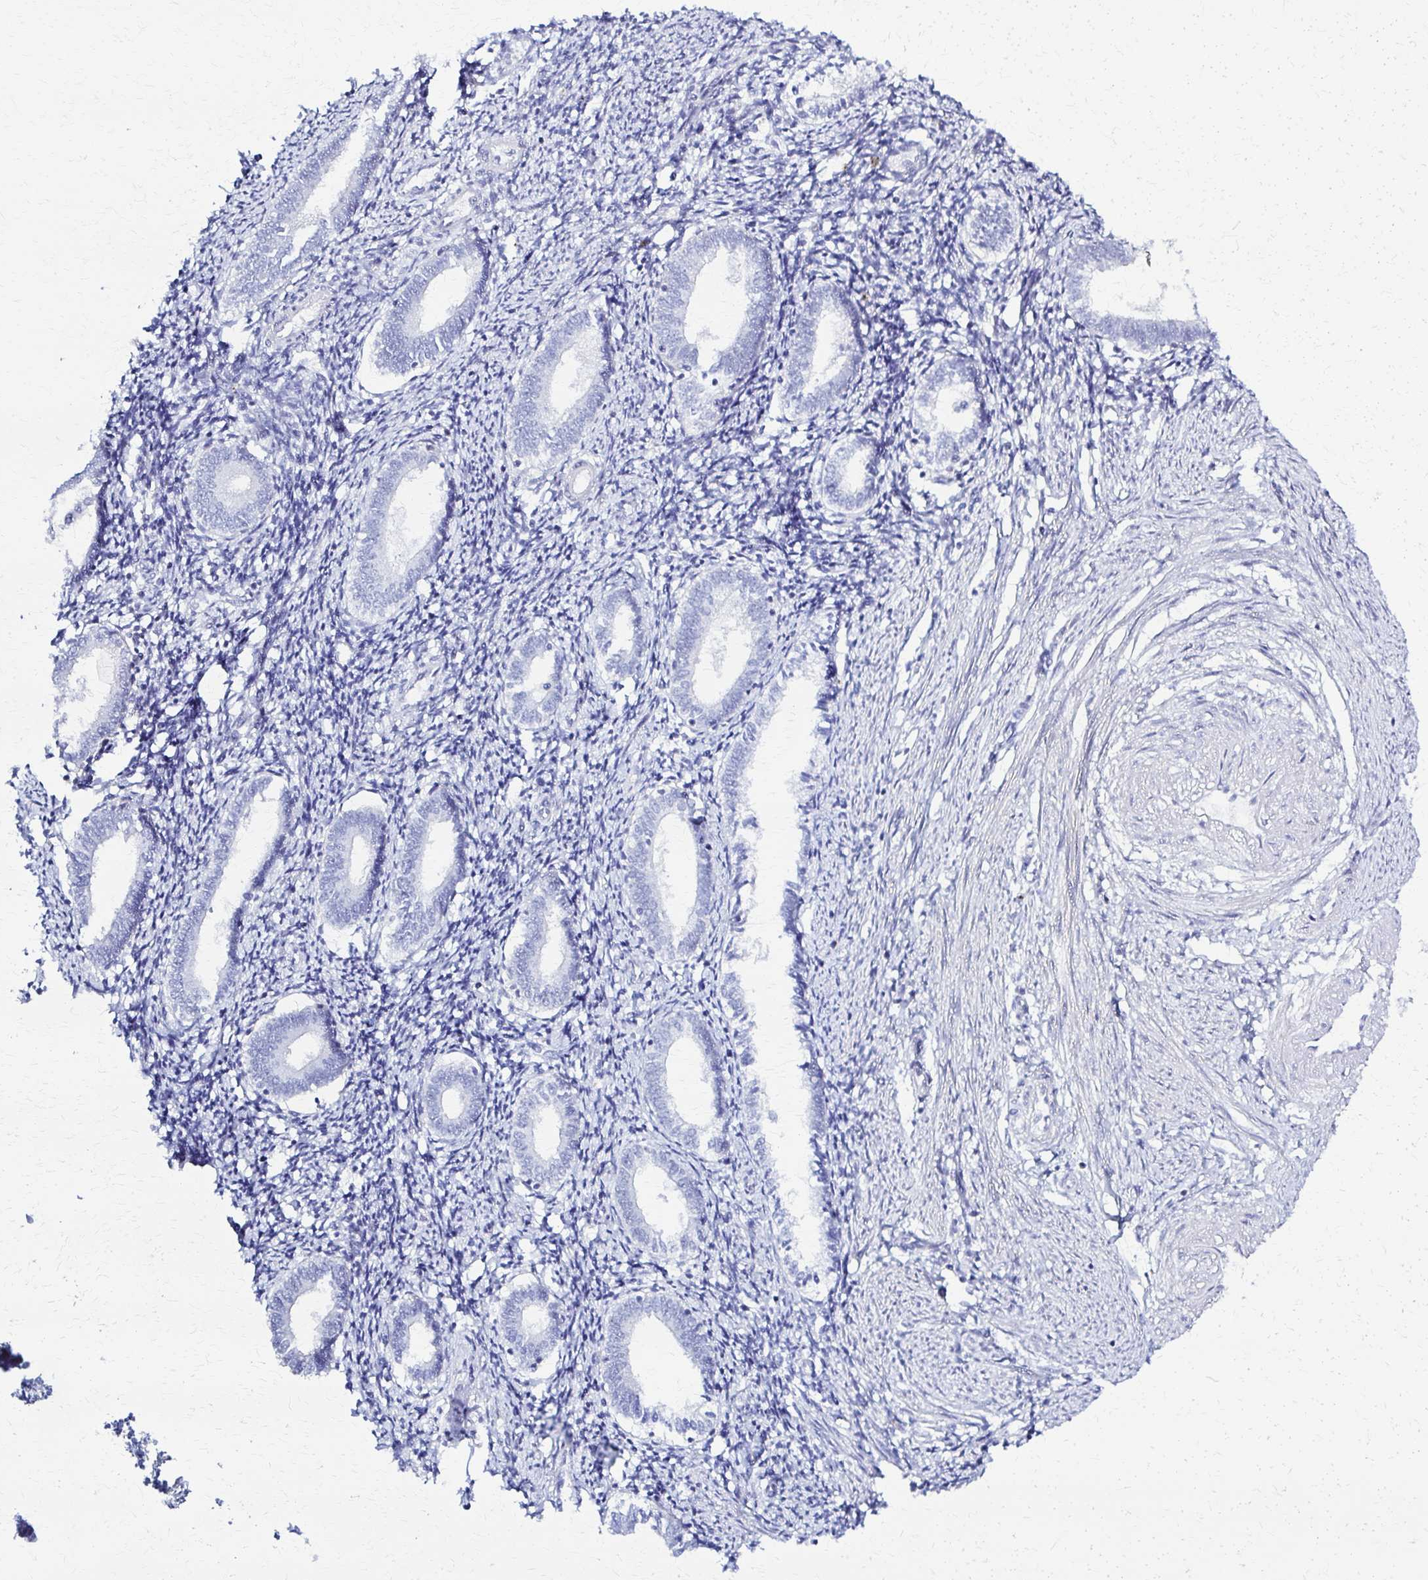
{"staining": {"intensity": "negative", "quantity": "none", "location": "none"}, "tissue": "endometrium", "cell_type": "Cells in endometrial stroma", "image_type": "normal", "snomed": [{"axis": "morphology", "description": "Normal tissue, NOS"}, {"axis": "topography", "description": "Endometrium"}], "caption": "The immunohistochemistry micrograph has no significant positivity in cells in endometrial stroma of endometrium. The staining was performed using DAB (3,3'-diaminobenzidine) to visualize the protein expression in brown, while the nuclei were stained in blue with hematoxylin (Magnification: 20x).", "gene": "RHOBTB2", "patient": {"sex": "female", "age": 41}}